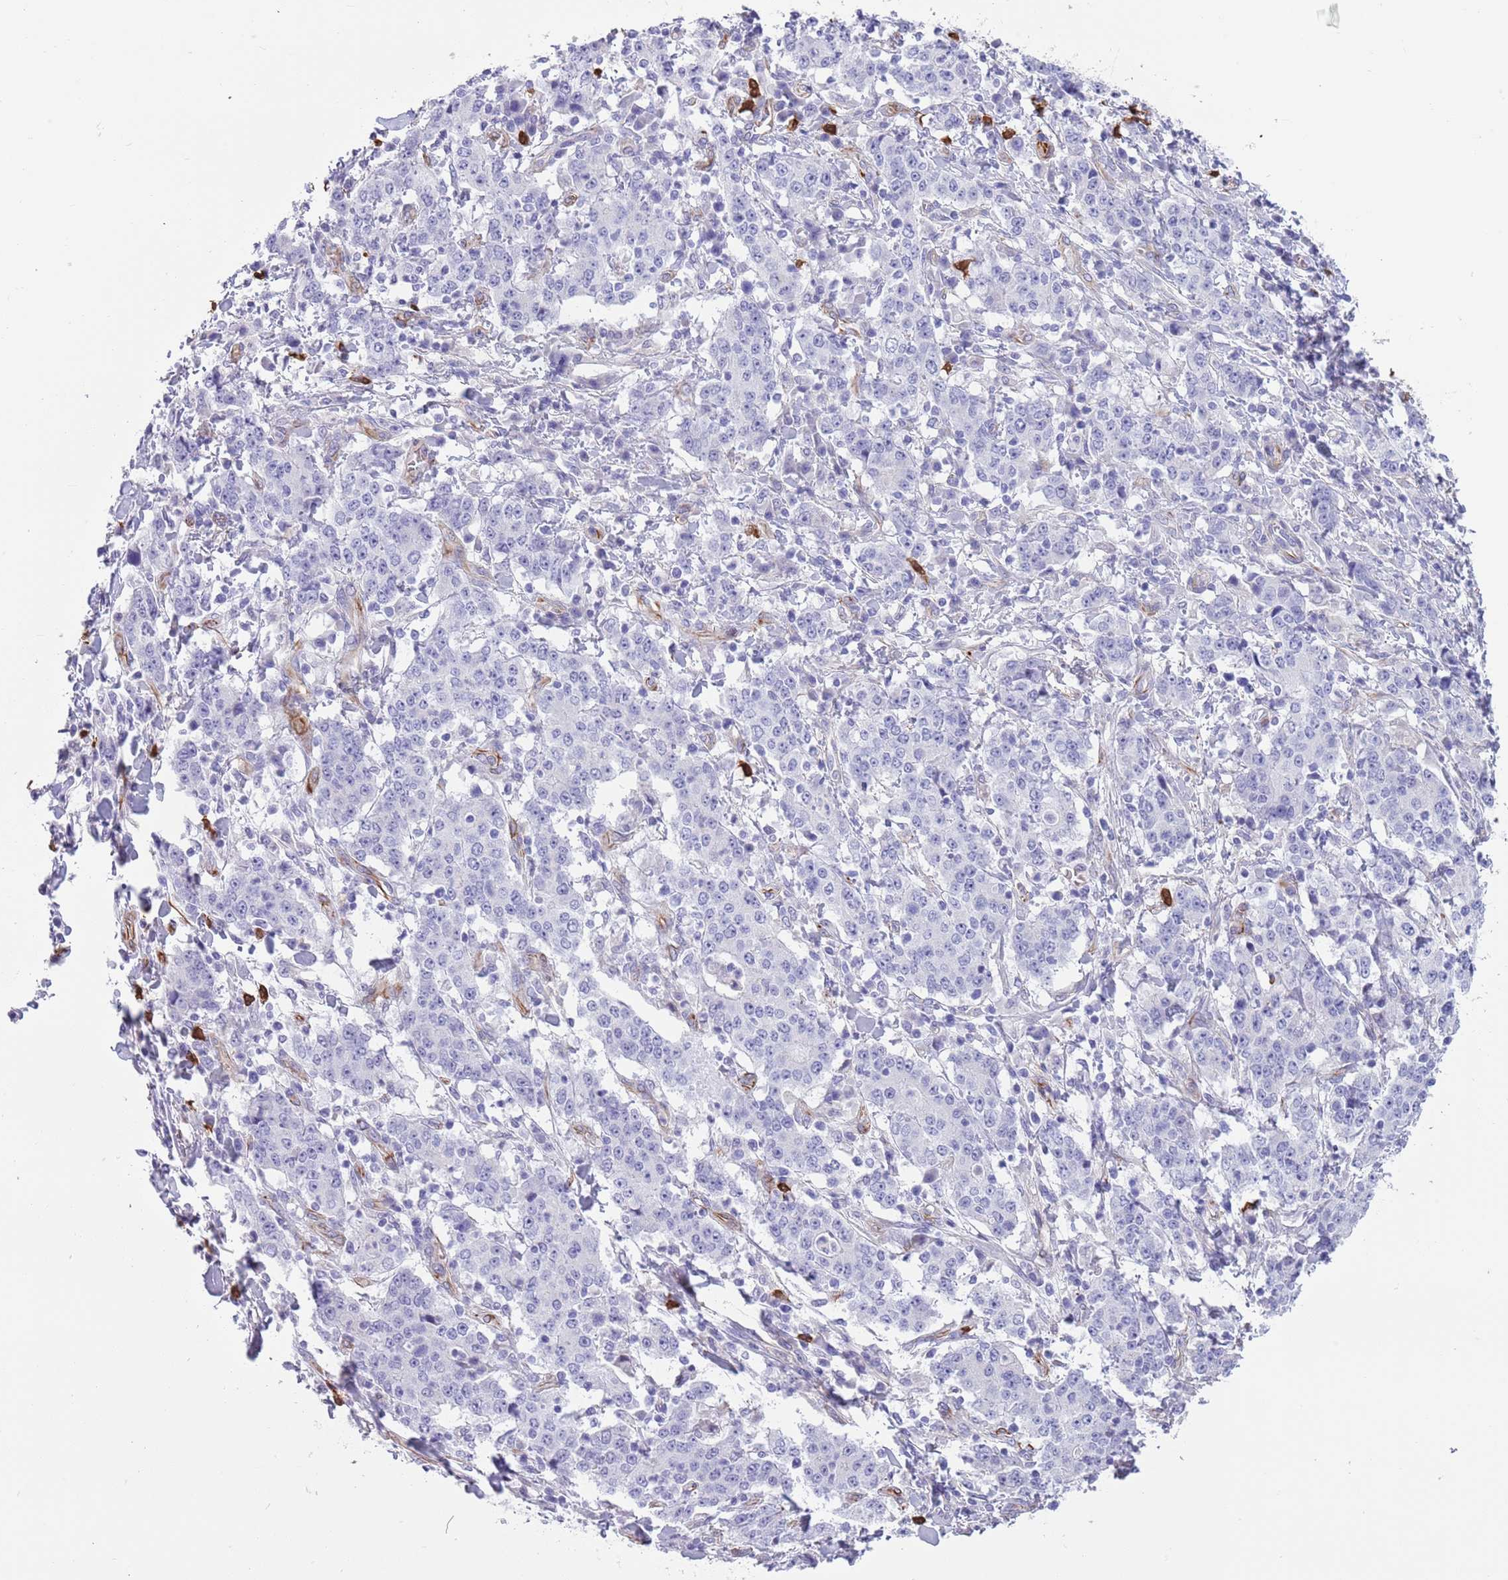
{"staining": {"intensity": "negative", "quantity": "none", "location": "none"}, "tissue": "stomach cancer", "cell_type": "Tumor cells", "image_type": "cancer", "snomed": [{"axis": "morphology", "description": "Normal tissue, NOS"}, {"axis": "morphology", "description": "Adenocarcinoma, NOS"}, {"axis": "topography", "description": "Stomach, upper"}, {"axis": "topography", "description": "Stomach"}], "caption": "Protein analysis of stomach cancer shows no significant staining in tumor cells.", "gene": "TSGA13", "patient": {"sex": "male", "age": 59}}